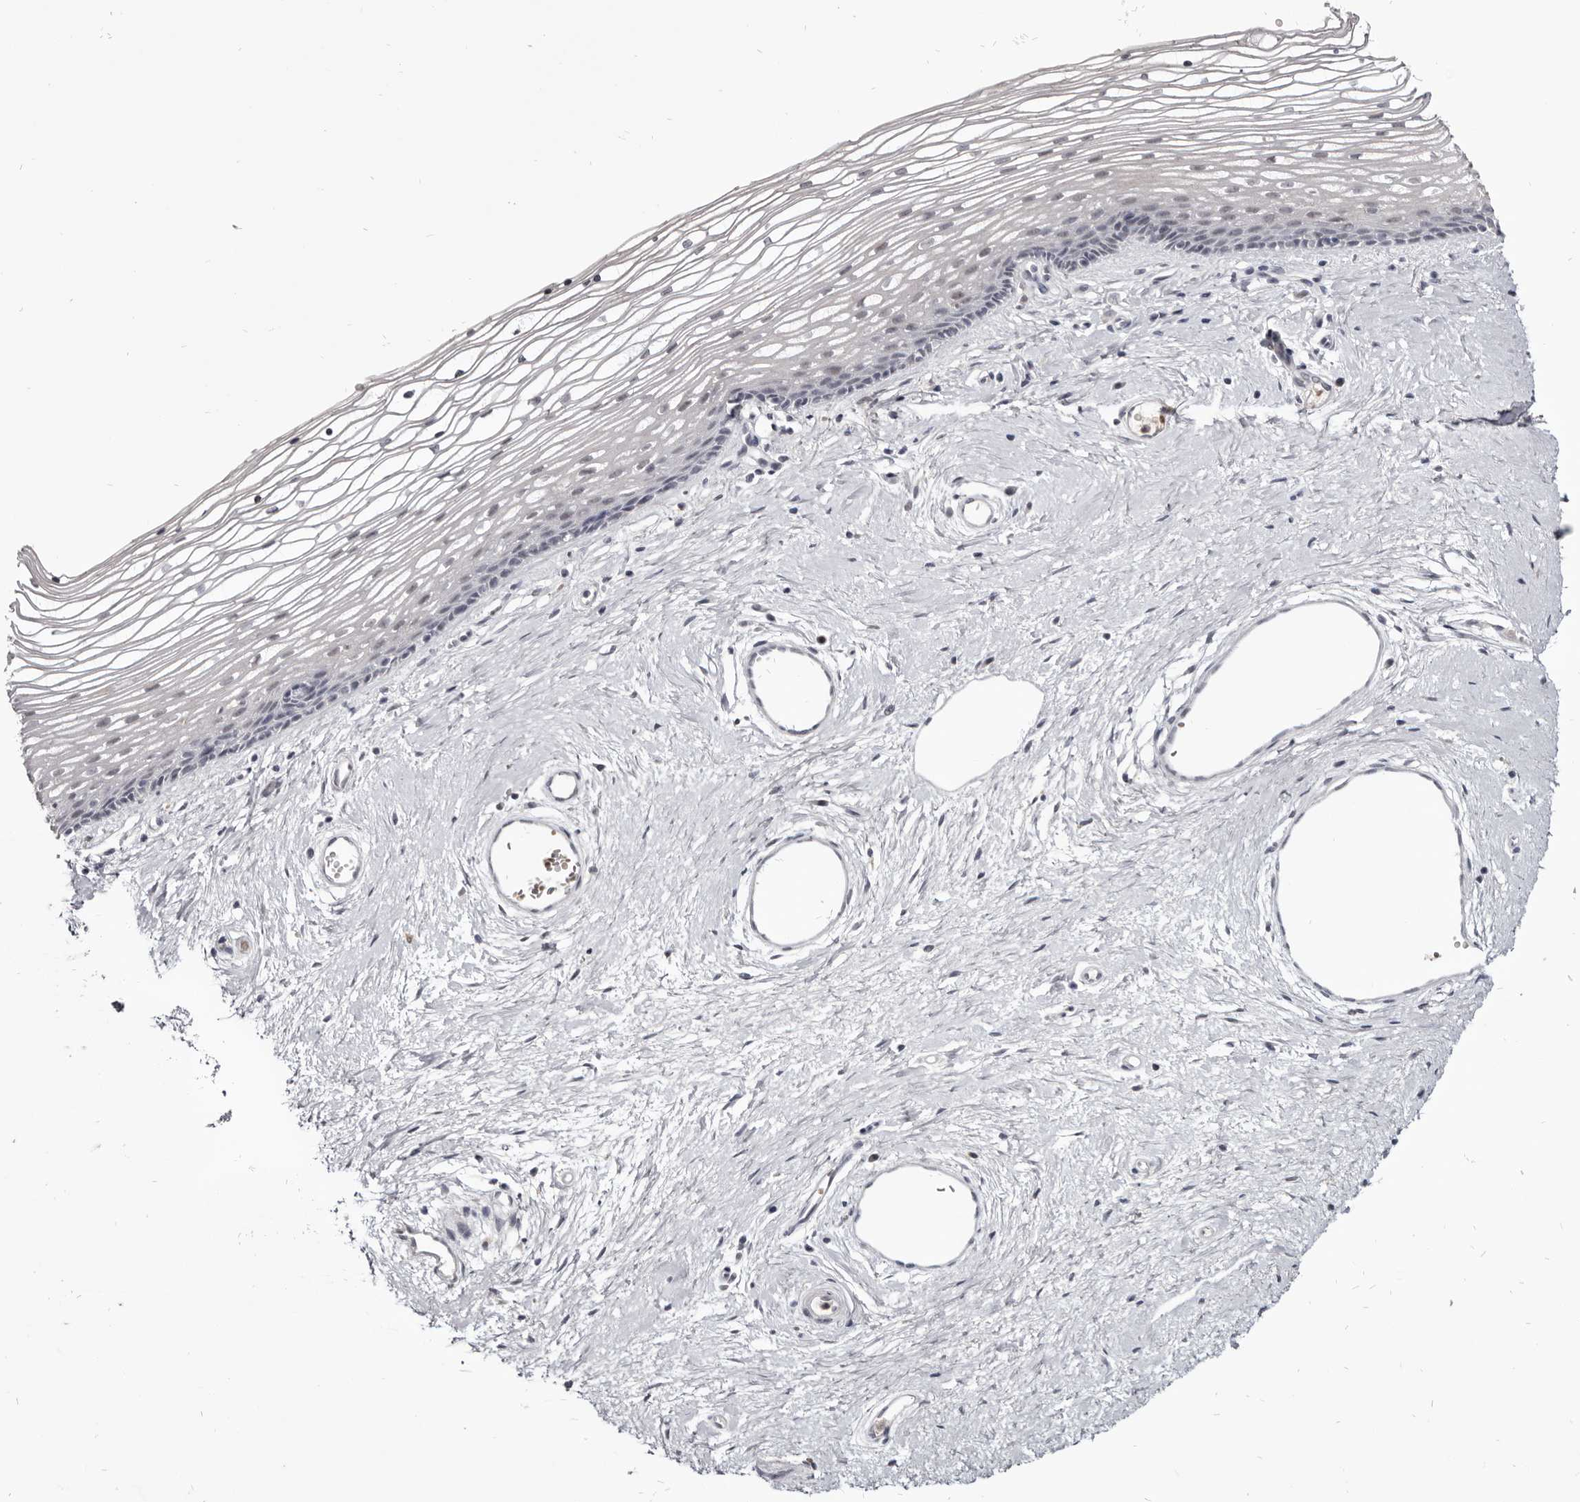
{"staining": {"intensity": "weak", "quantity": "<25%", "location": "cytoplasmic/membranous"}, "tissue": "vagina", "cell_type": "Squamous epithelial cells", "image_type": "normal", "snomed": [{"axis": "morphology", "description": "Normal tissue, NOS"}, {"axis": "topography", "description": "Vagina"}], "caption": "Immunohistochemistry image of benign vagina stained for a protein (brown), which displays no staining in squamous epithelial cells.", "gene": "CGN", "patient": {"sex": "female", "age": 46}}